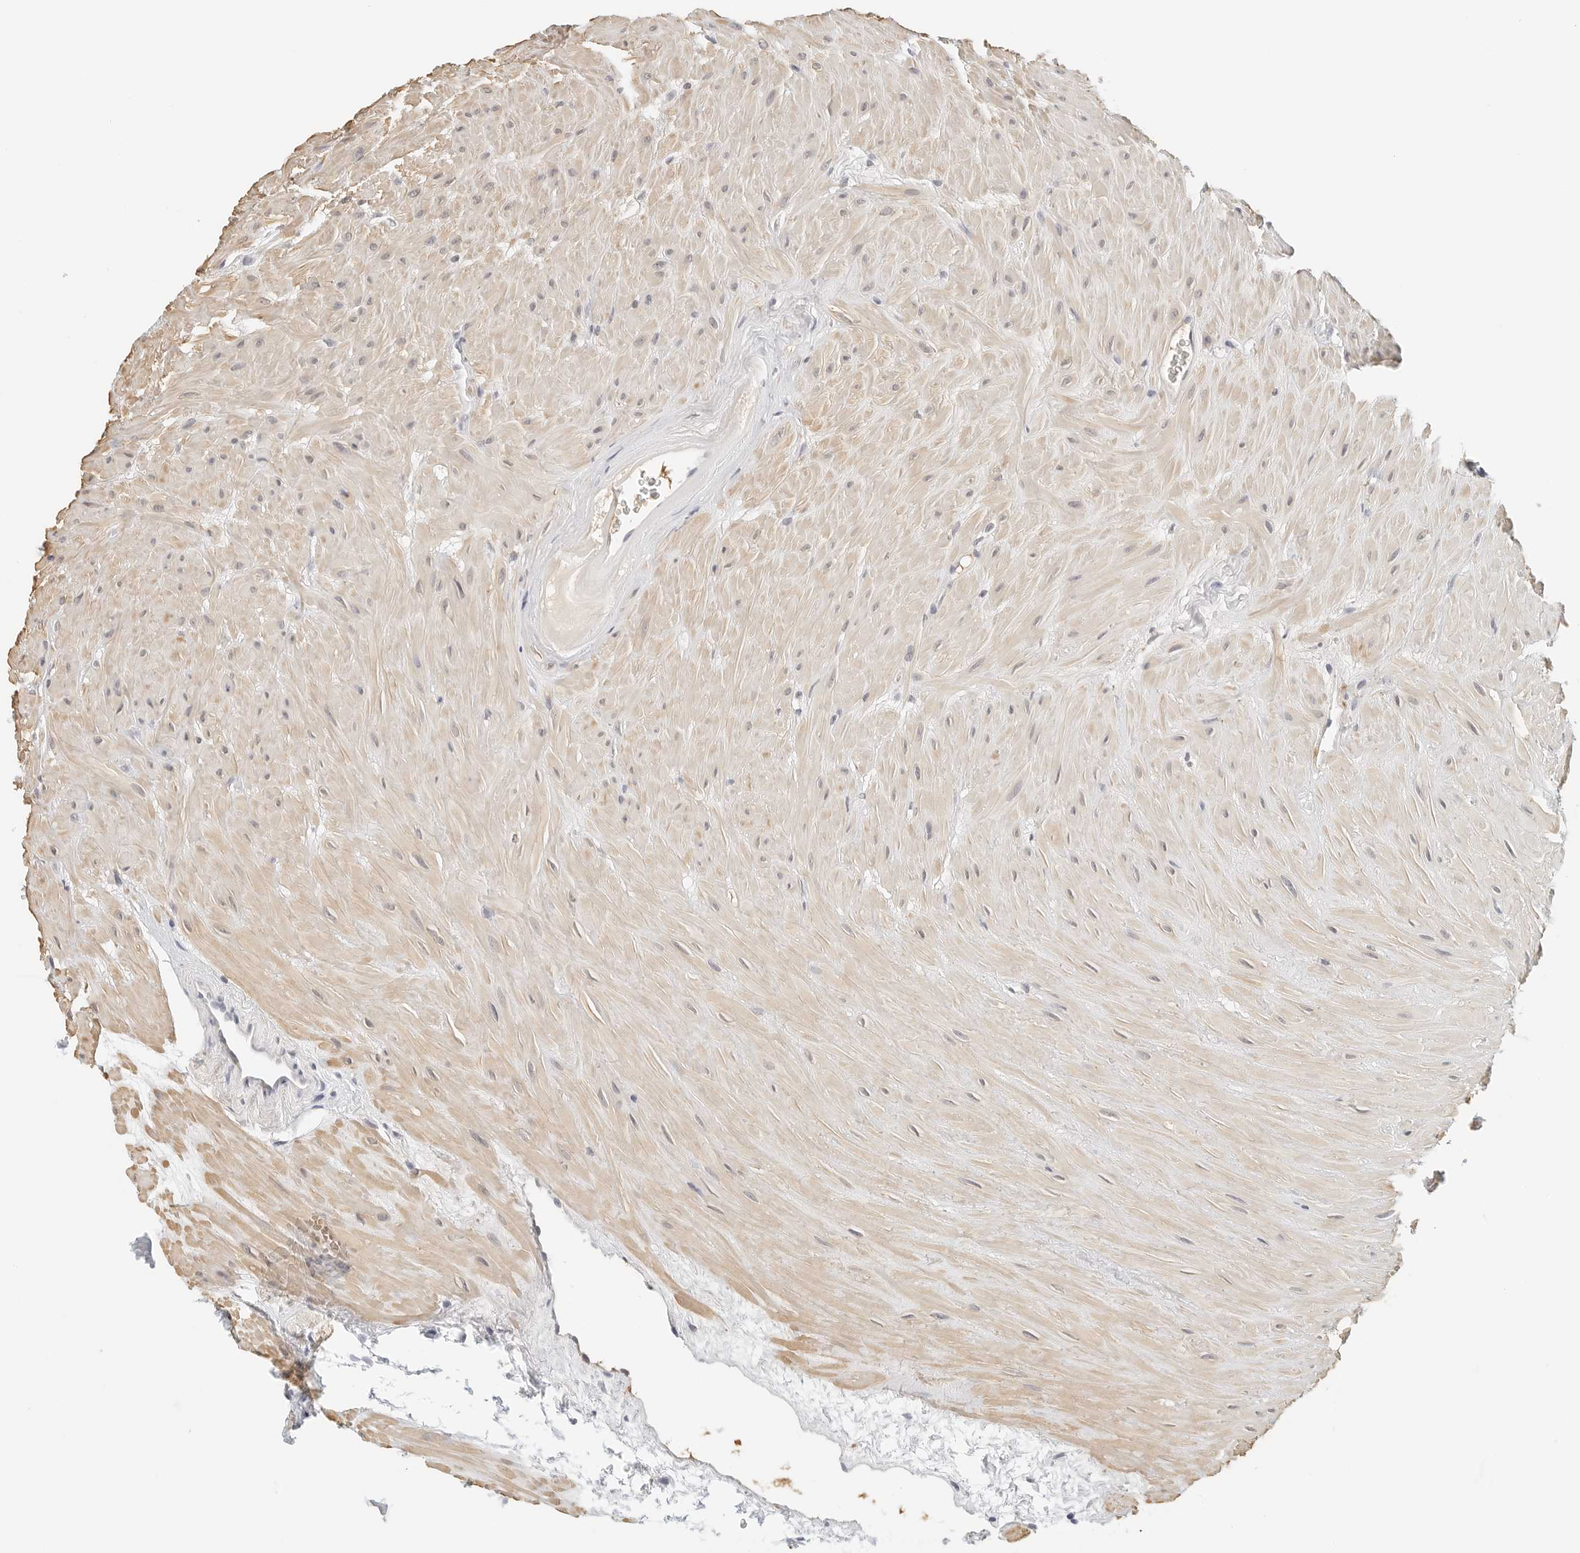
{"staining": {"intensity": "negative", "quantity": "none", "location": "none"}, "tissue": "seminal vesicle", "cell_type": "Glandular cells", "image_type": "normal", "snomed": [{"axis": "morphology", "description": "Normal tissue, NOS"}, {"axis": "topography", "description": "Prostate"}, {"axis": "topography", "description": "Seminal veicle"}], "caption": "Seminal vesicle stained for a protein using immunohistochemistry reveals no positivity glandular cells.", "gene": "PKDCC", "patient": {"sex": "male", "age": 59}}